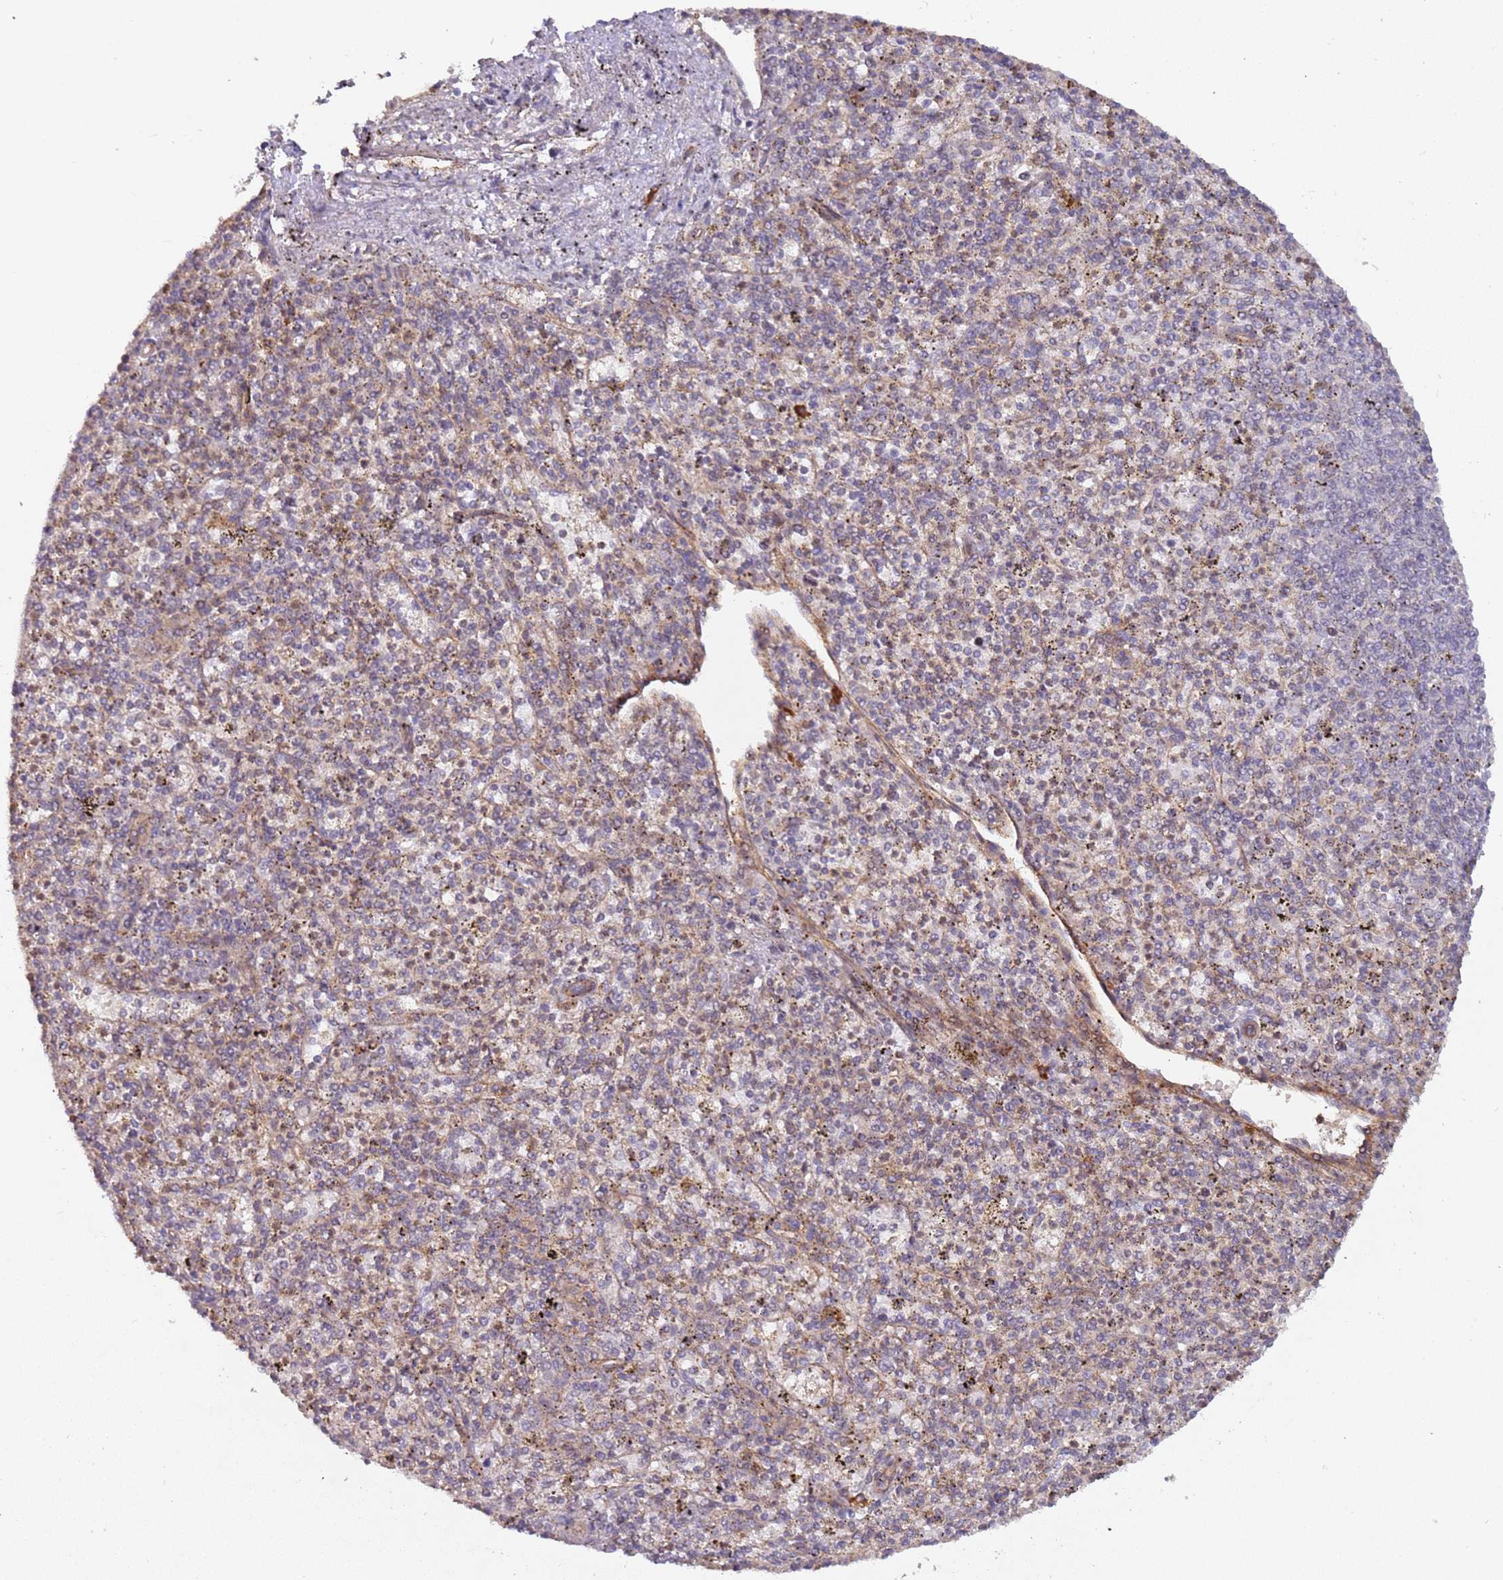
{"staining": {"intensity": "weak", "quantity": "<25%", "location": "cytoplasmic/membranous"}, "tissue": "spleen", "cell_type": "Cells in red pulp", "image_type": "normal", "snomed": [{"axis": "morphology", "description": "Normal tissue, NOS"}, {"axis": "topography", "description": "Spleen"}], "caption": "High power microscopy histopathology image of an immunohistochemistry image of benign spleen, revealing no significant expression in cells in red pulp. (DAB (3,3'-diaminobenzidine) immunohistochemistry (IHC) visualized using brightfield microscopy, high magnification).", "gene": "KANSL1L", "patient": {"sex": "male", "age": 72}}